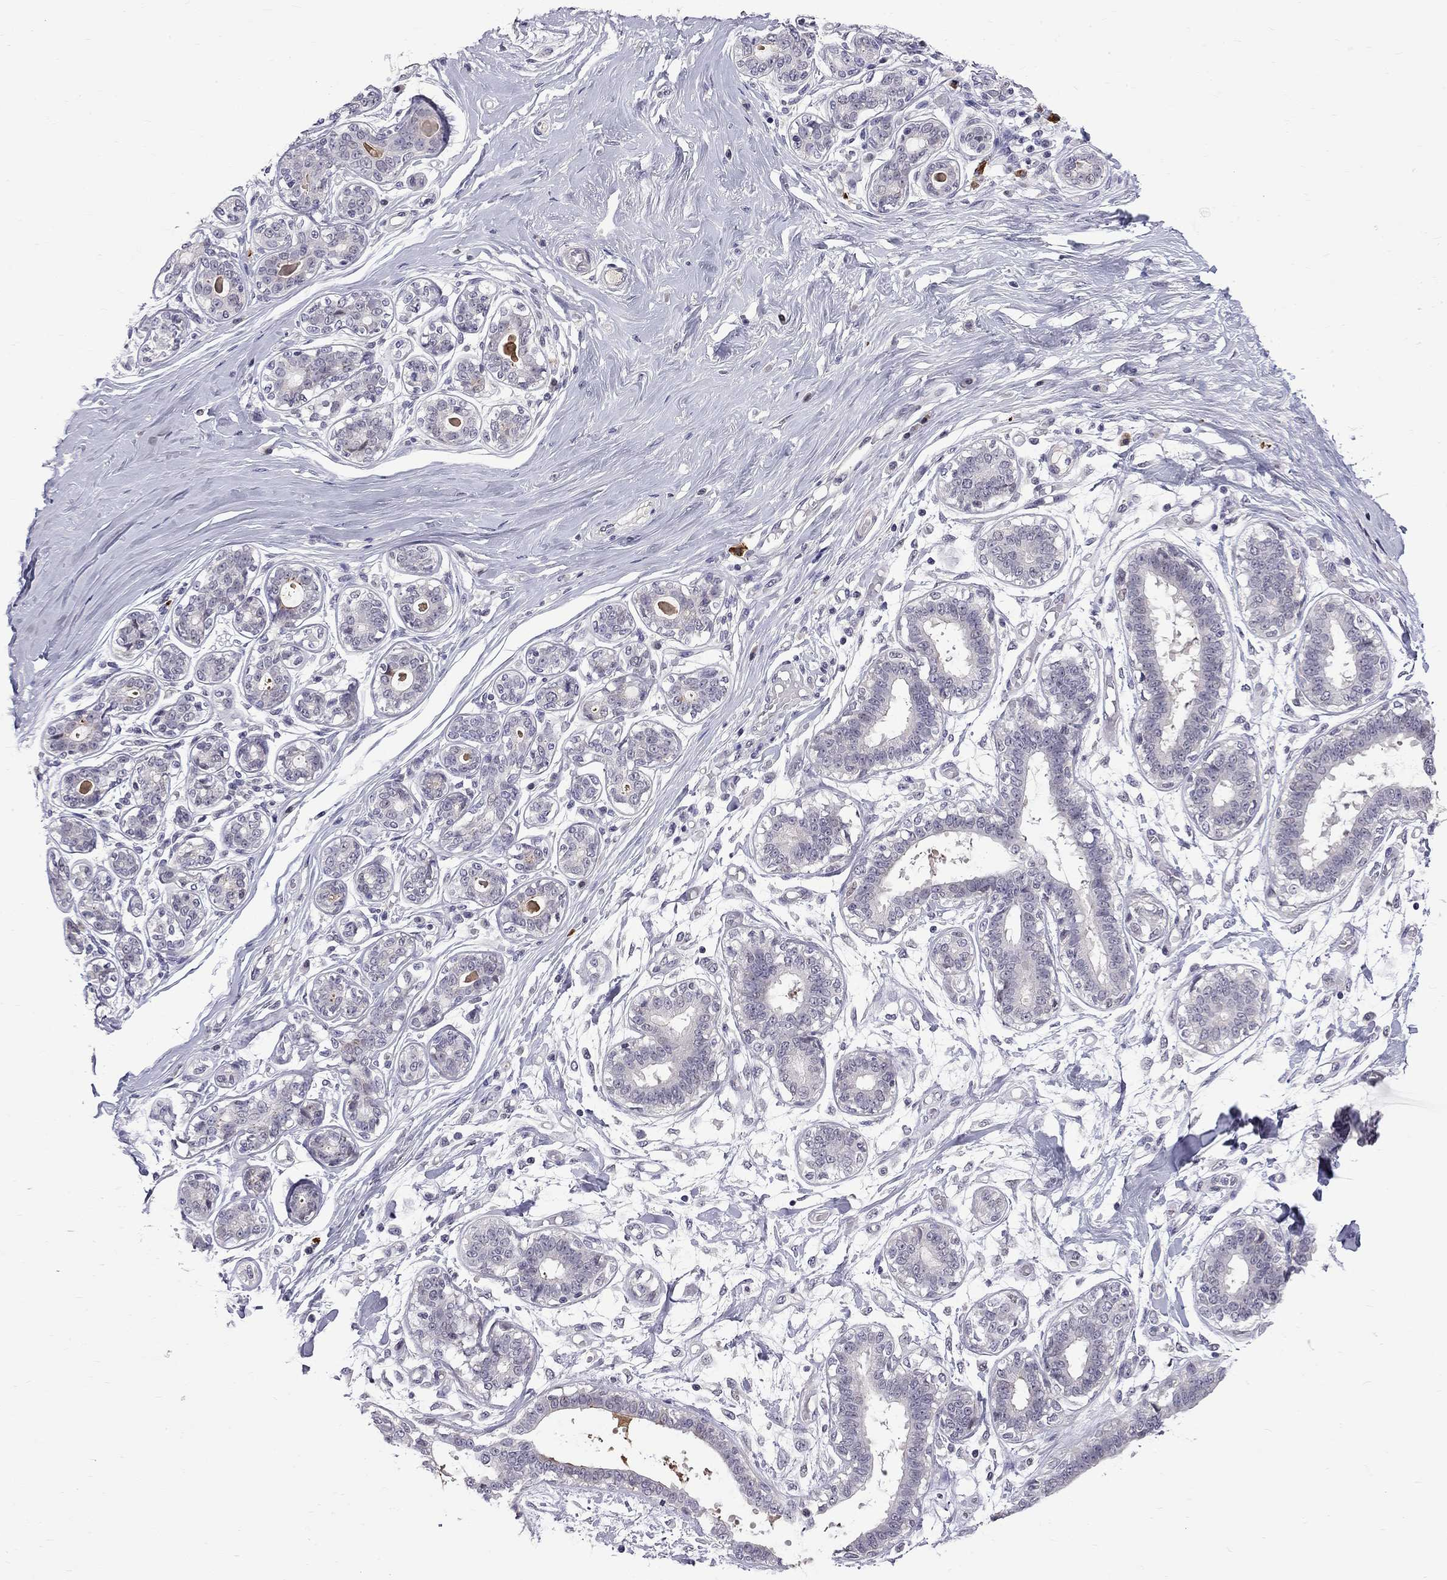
{"staining": {"intensity": "negative", "quantity": "none", "location": "none"}, "tissue": "breast", "cell_type": "Adipocytes", "image_type": "normal", "snomed": [{"axis": "morphology", "description": "Normal tissue, NOS"}, {"axis": "topography", "description": "Skin"}, {"axis": "topography", "description": "Breast"}], "caption": "Image shows no significant protein staining in adipocytes of unremarkable breast.", "gene": "RTL9", "patient": {"sex": "female", "age": 43}}